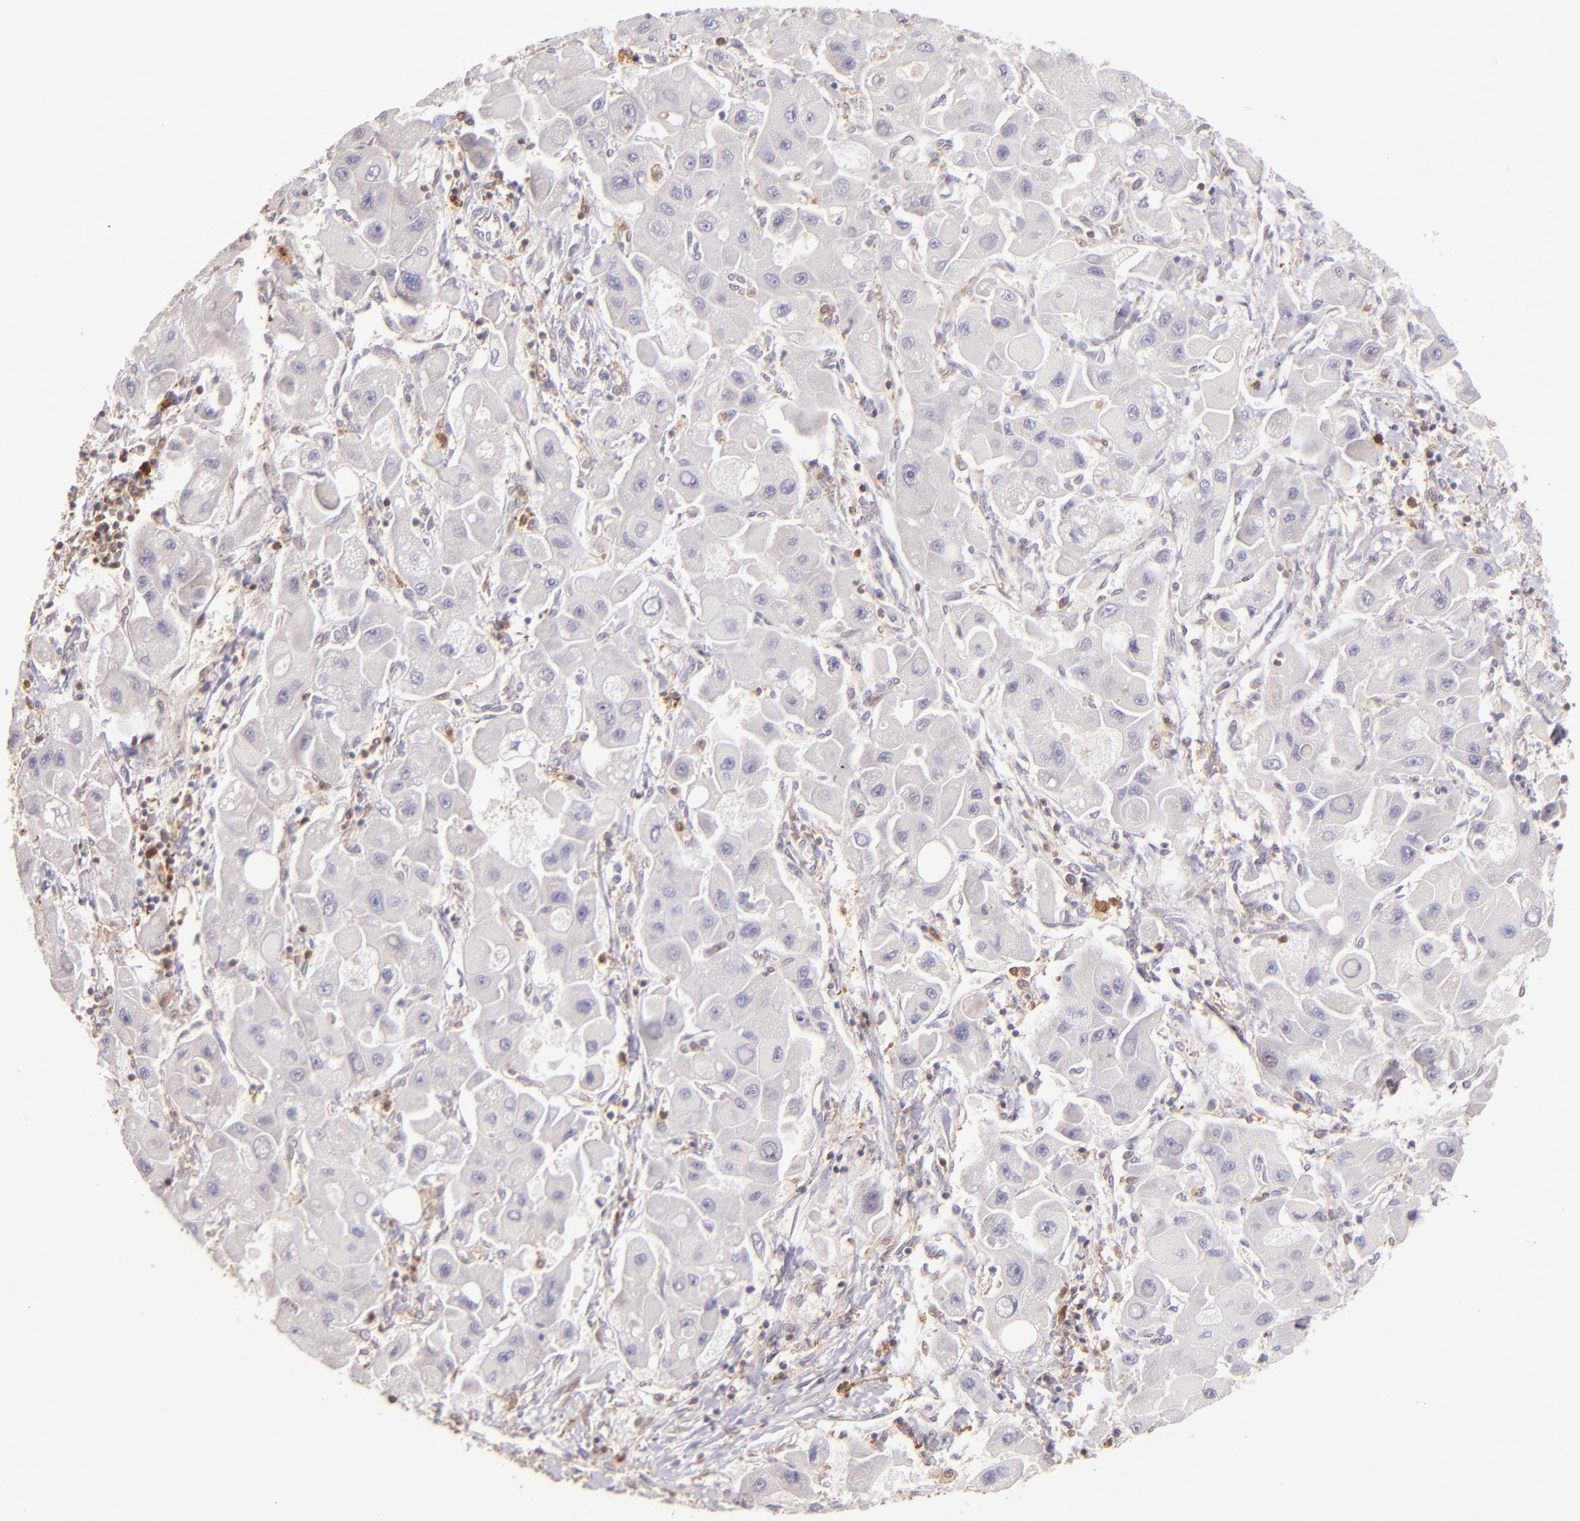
{"staining": {"intensity": "negative", "quantity": "none", "location": "none"}, "tissue": "liver cancer", "cell_type": "Tumor cells", "image_type": "cancer", "snomed": [{"axis": "morphology", "description": "Carcinoma, Hepatocellular, NOS"}, {"axis": "topography", "description": "Liver"}], "caption": "IHC of hepatocellular carcinoma (liver) reveals no positivity in tumor cells.", "gene": "BTK", "patient": {"sex": "male", "age": 24}}